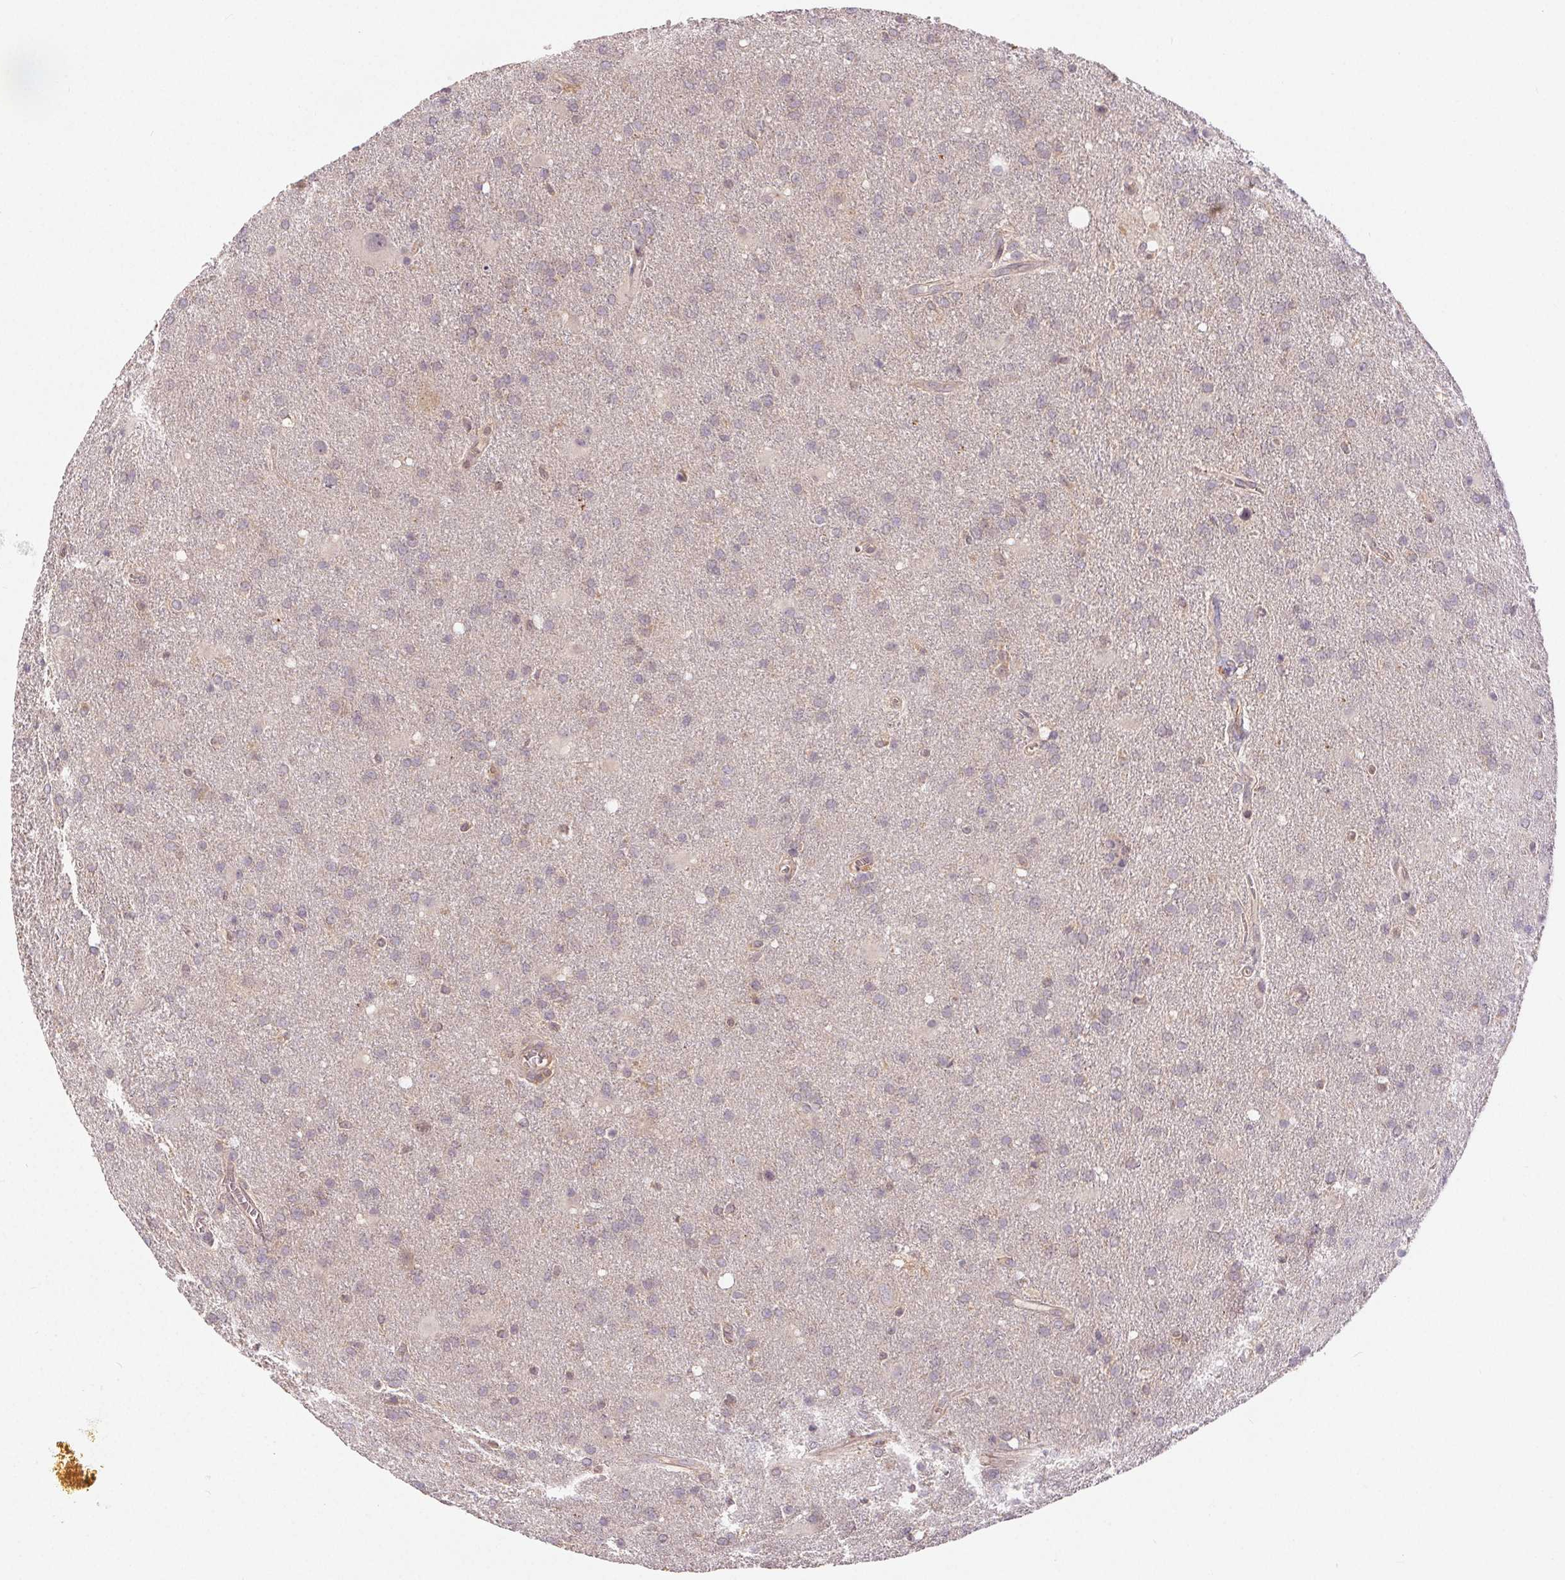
{"staining": {"intensity": "weak", "quantity": "<25%", "location": "cytoplasmic/membranous"}, "tissue": "glioma", "cell_type": "Tumor cells", "image_type": "cancer", "snomed": [{"axis": "morphology", "description": "Glioma, malignant, Low grade"}, {"axis": "topography", "description": "Brain"}], "caption": "DAB immunohistochemical staining of malignant glioma (low-grade) exhibits no significant staining in tumor cells.", "gene": "MAPKAPK2", "patient": {"sex": "male", "age": 66}}